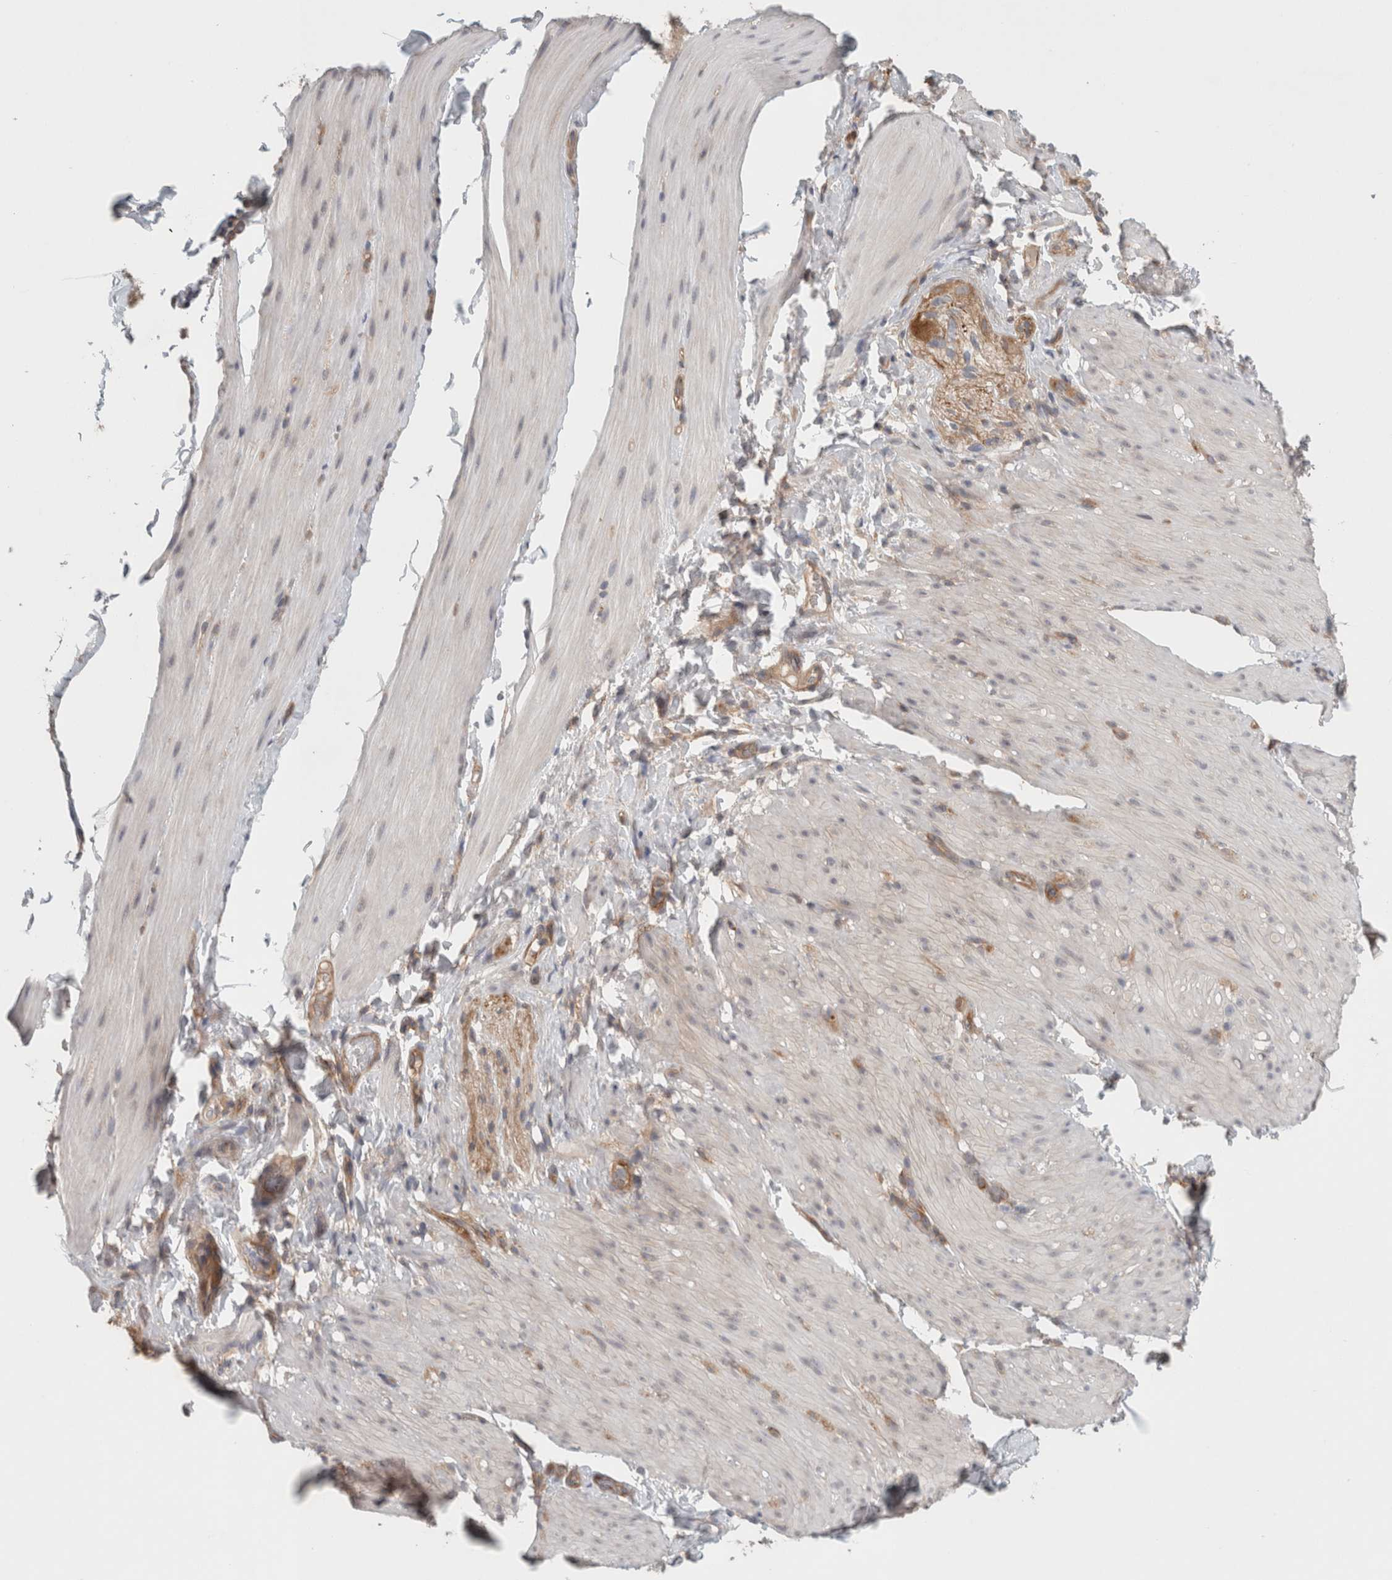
{"staining": {"intensity": "negative", "quantity": "none", "location": "none"}, "tissue": "smooth muscle", "cell_type": "Smooth muscle cells", "image_type": "normal", "snomed": [{"axis": "morphology", "description": "Normal tissue, NOS"}, {"axis": "topography", "description": "Smooth muscle"}, {"axis": "topography", "description": "Small intestine"}], "caption": "Human smooth muscle stained for a protein using IHC shows no staining in smooth muscle cells.", "gene": "RASAL2", "patient": {"sex": "female", "age": 84}}